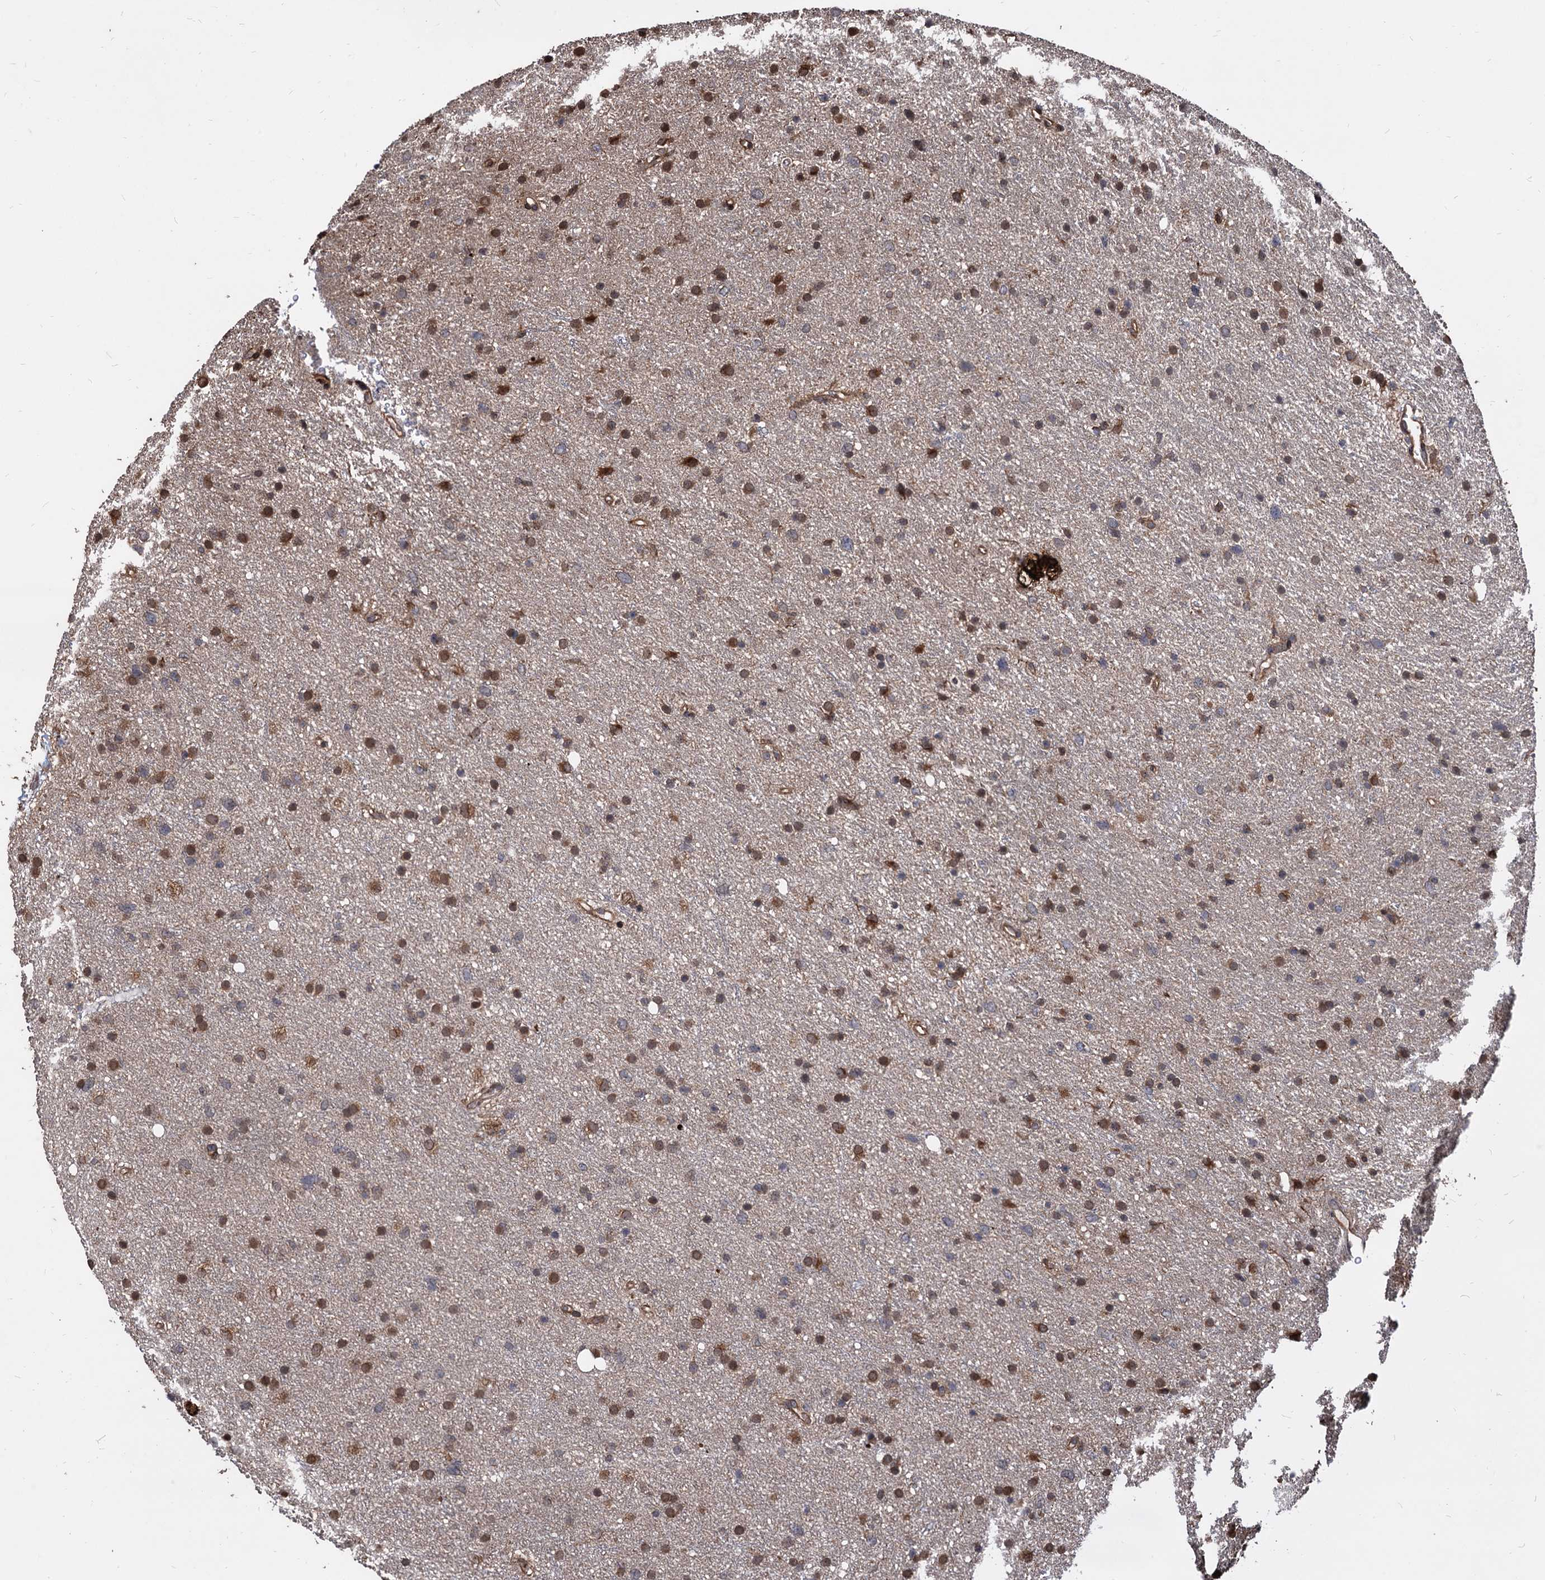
{"staining": {"intensity": "moderate", "quantity": ">75%", "location": "cytoplasmic/membranous"}, "tissue": "glioma", "cell_type": "Tumor cells", "image_type": "cancer", "snomed": [{"axis": "morphology", "description": "Glioma, malignant, Low grade"}, {"axis": "topography", "description": "Cerebral cortex"}], "caption": "High-magnification brightfield microscopy of glioma stained with DAB (3,3'-diaminobenzidine) (brown) and counterstained with hematoxylin (blue). tumor cells exhibit moderate cytoplasmic/membranous expression is present in about>75% of cells.", "gene": "ANKRD12", "patient": {"sex": "female", "age": 39}}